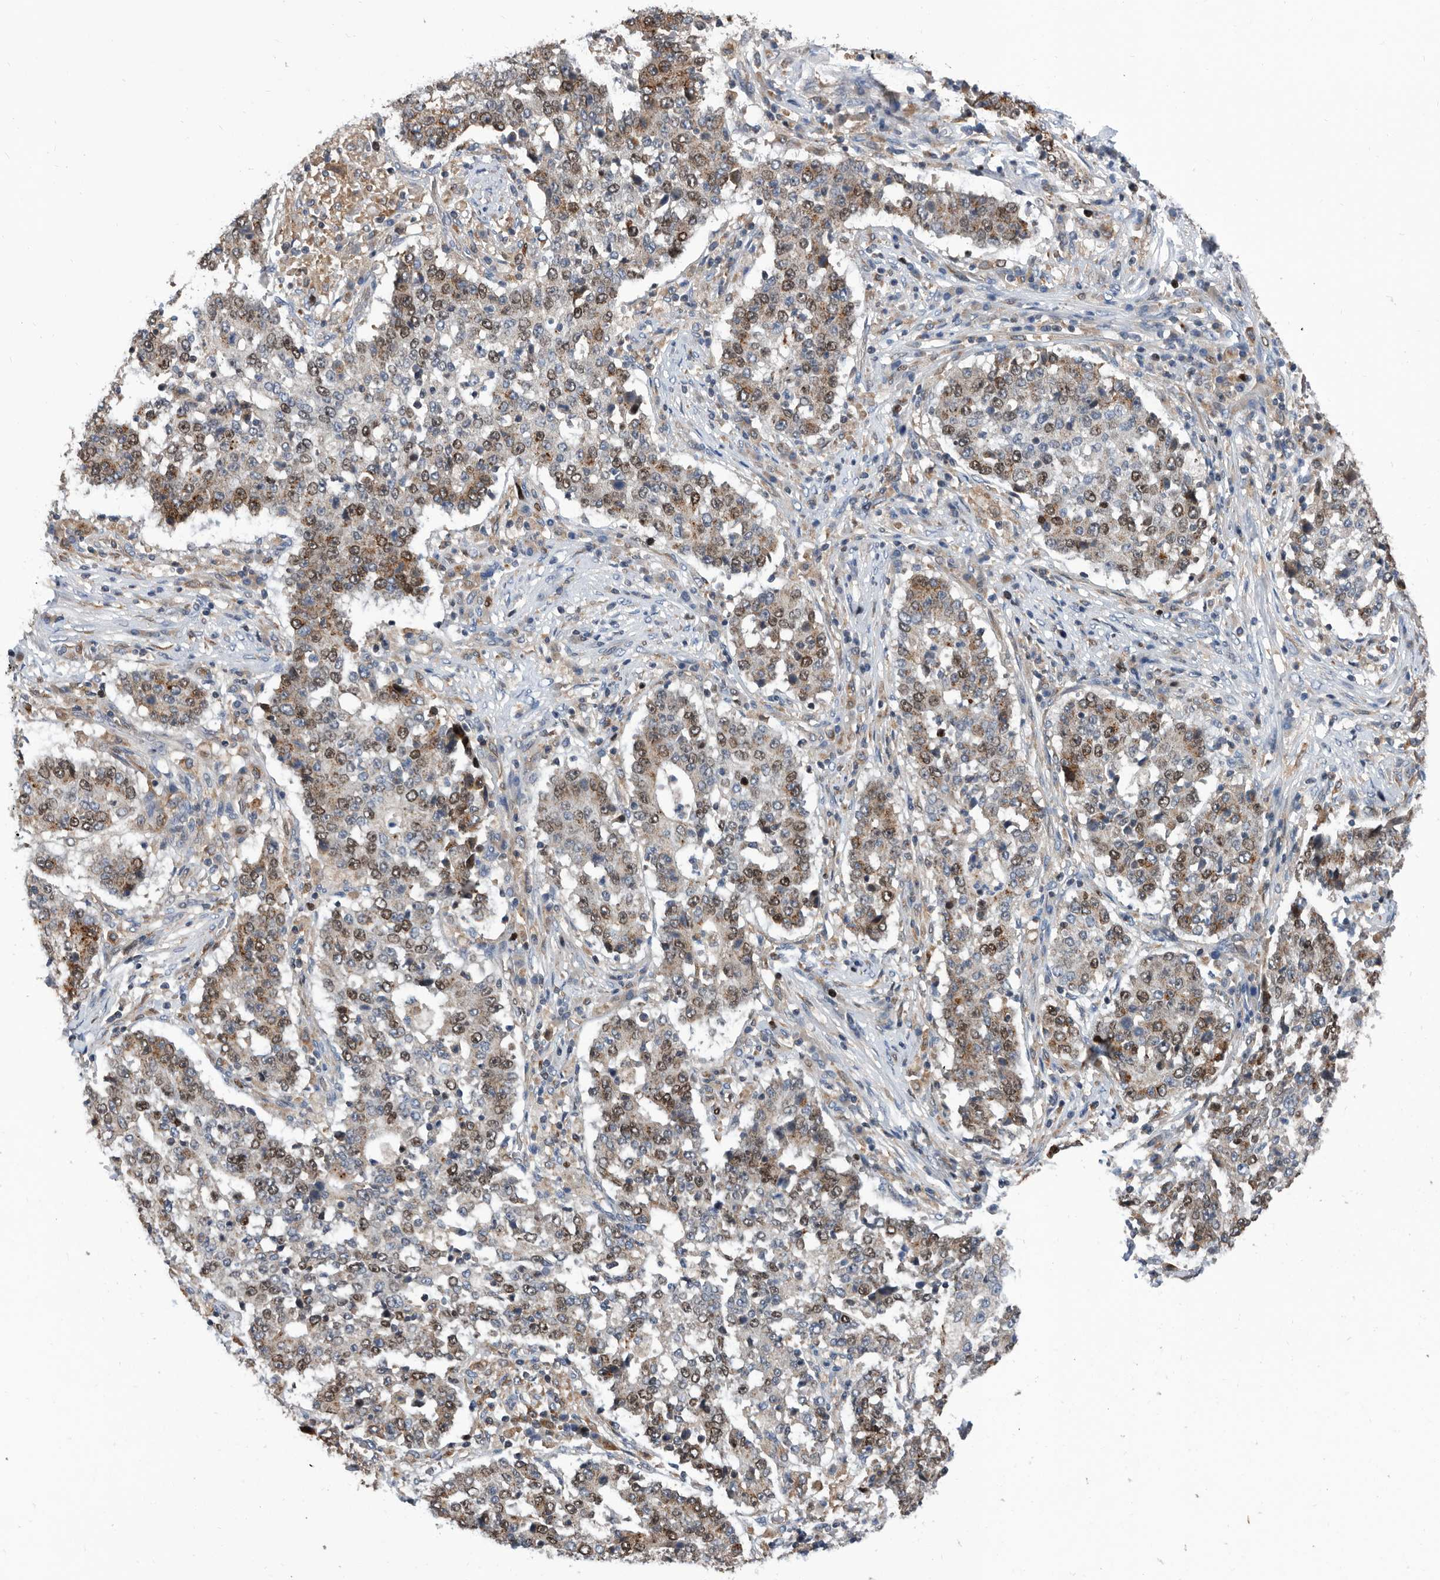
{"staining": {"intensity": "moderate", "quantity": ">75%", "location": "cytoplasmic/membranous,nuclear"}, "tissue": "stomach cancer", "cell_type": "Tumor cells", "image_type": "cancer", "snomed": [{"axis": "morphology", "description": "Adenocarcinoma, NOS"}, {"axis": "topography", "description": "Stomach"}], "caption": "The image displays staining of adenocarcinoma (stomach), revealing moderate cytoplasmic/membranous and nuclear protein expression (brown color) within tumor cells.", "gene": "ATAD2", "patient": {"sex": "male", "age": 59}}